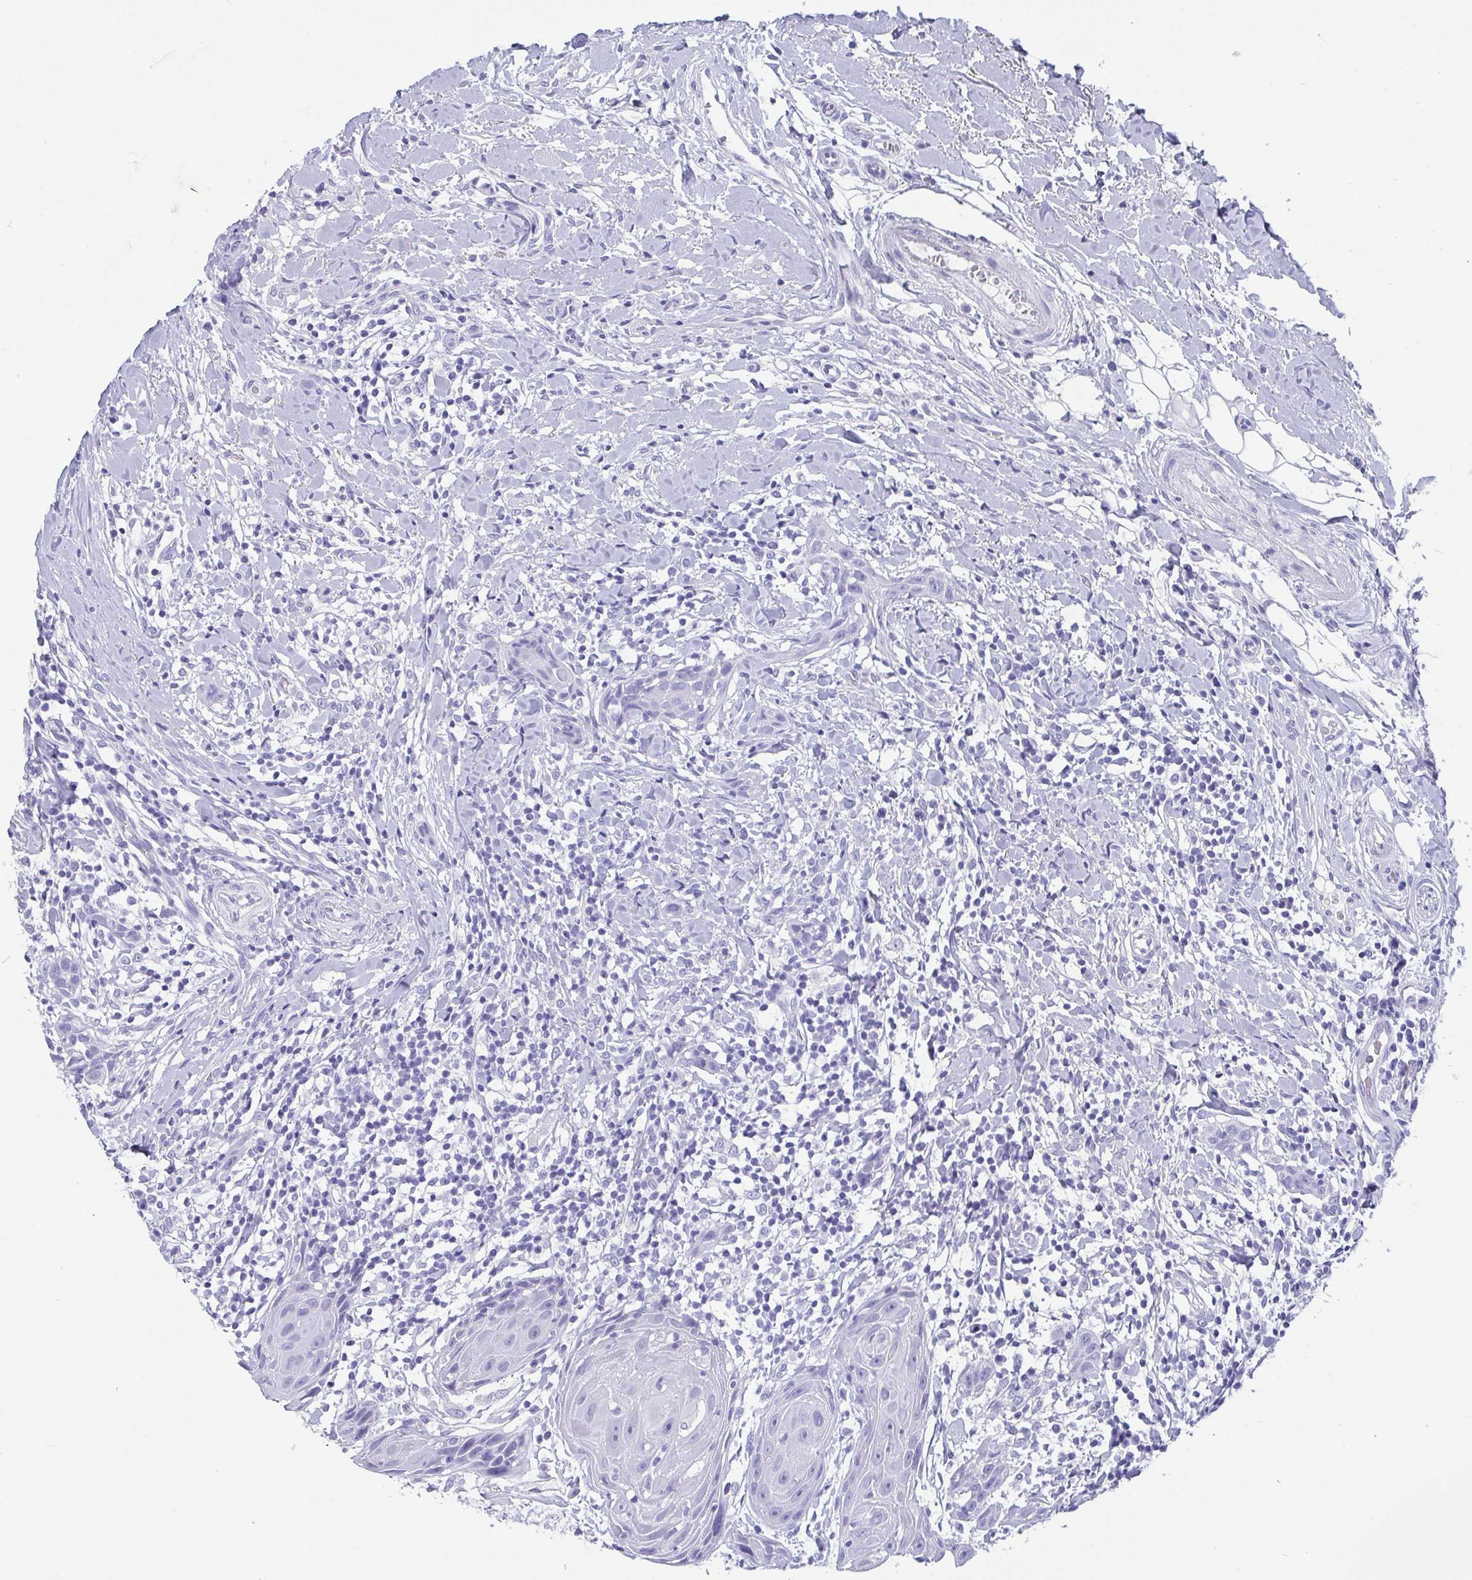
{"staining": {"intensity": "negative", "quantity": "none", "location": "none"}, "tissue": "head and neck cancer", "cell_type": "Tumor cells", "image_type": "cancer", "snomed": [{"axis": "morphology", "description": "Squamous cell carcinoma, NOS"}, {"axis": "topography", "description": "Oral tissue"}, {"axis": "topography", "description": "Head-Neck"}], "caption": "A high-resolution micrograph shows immunohistochemistry (IHC) staining of squamous cell carcinoma (head and neck), which shows no significant expression in tumor cells.", "gene": "SCGN", "patient": {"sex": "male", "age": 49}}